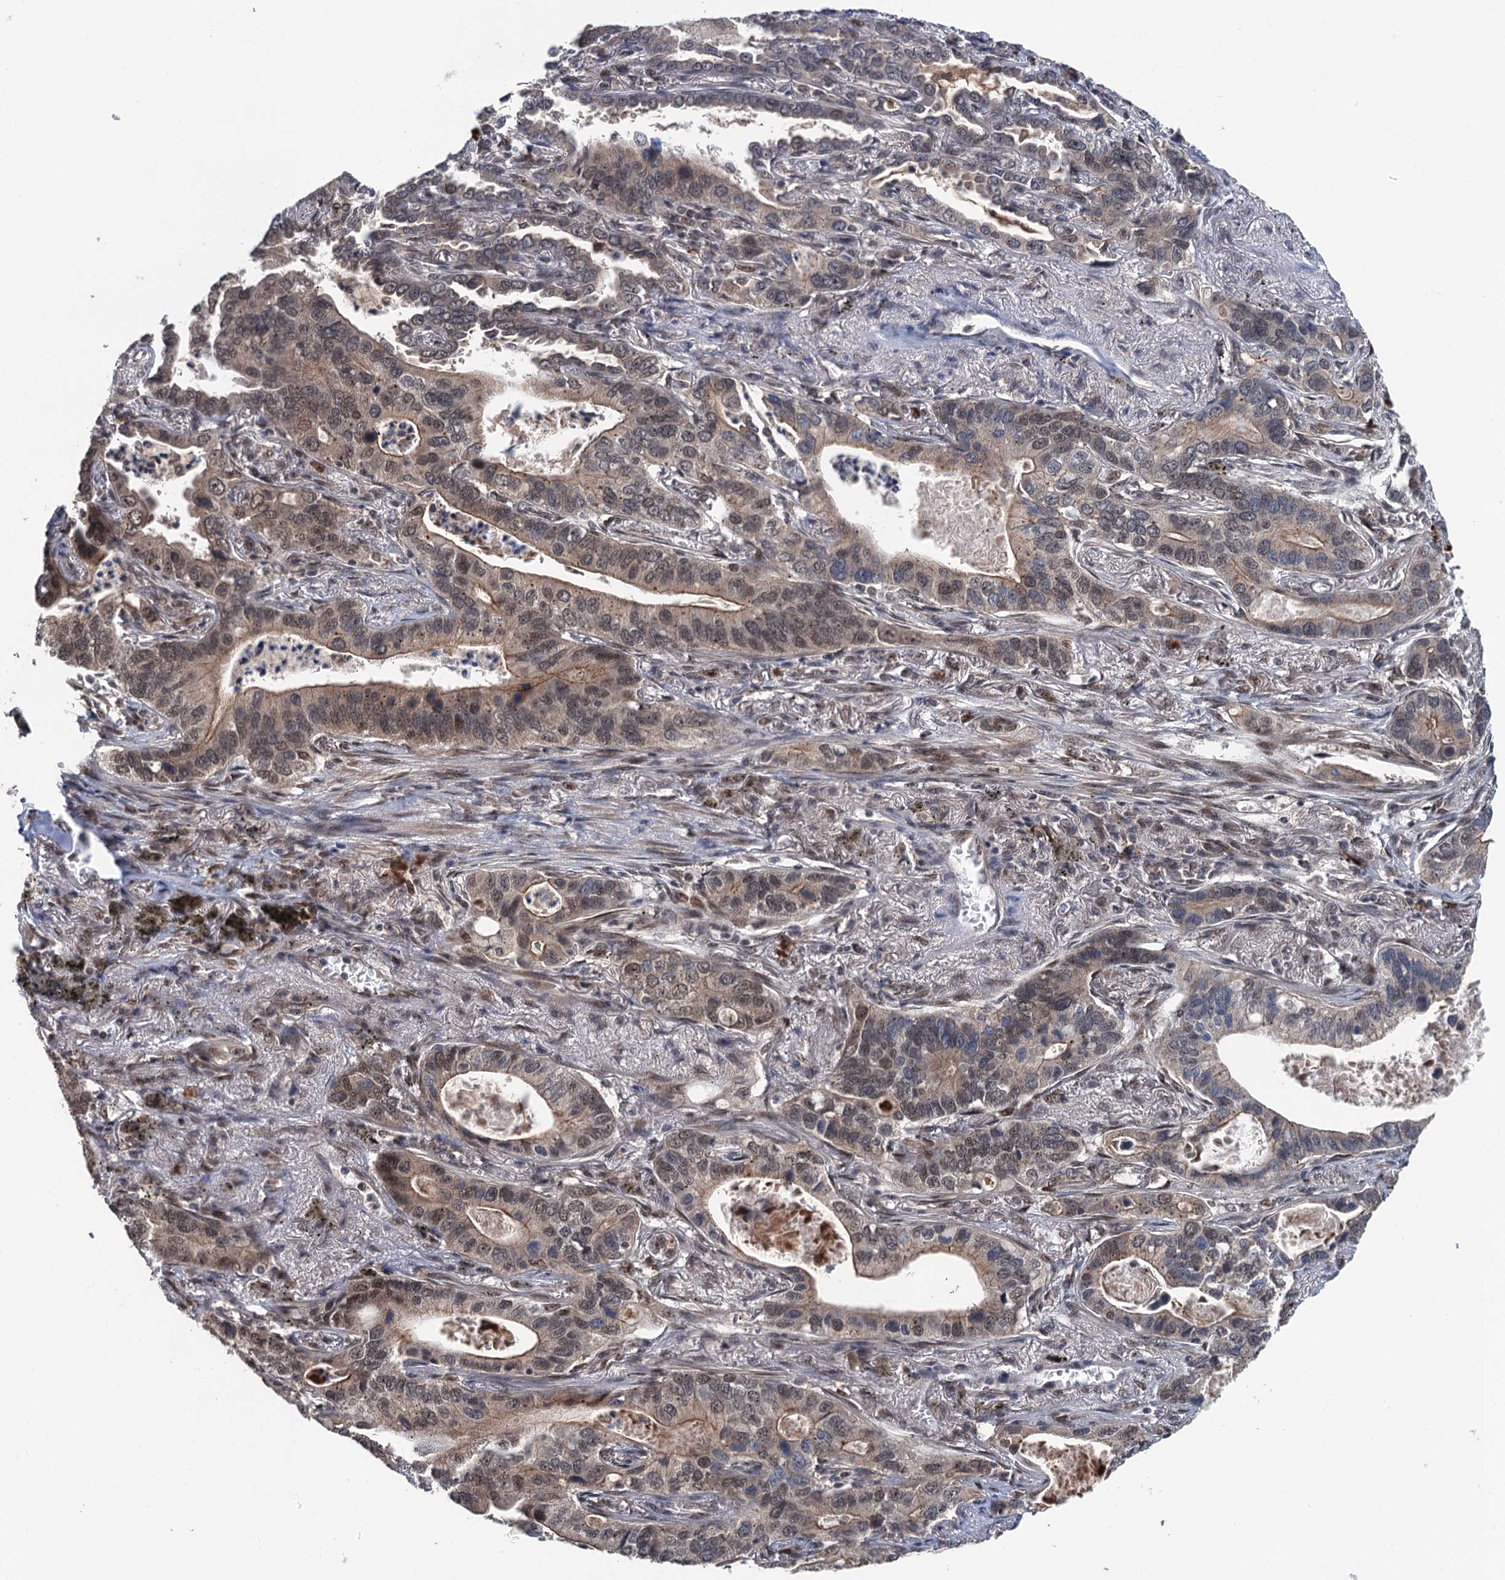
{"staining": {"intensity": "moderate", "quantity": "<25%", "location": "cytoplasmic/membranous,nuclear"}, "tissue": "lung cancer", "cell_type": "Tumor cells", "image_type": "cancer", "snomed": [{"axis": "morphology", "description": "Adenocarcinoma, NOS"}, {"axis": "topography", "description": "Lung"}], "caption": "Moderate cytoplasmic/membranous and nuclear positivity for a protein is seen in approximately <25% of tumor cells of adenocarcinoma (lung) using immunohistochemistry.", "gene": "RASSF4", "patient": {"sex": "male", "age": 67}}